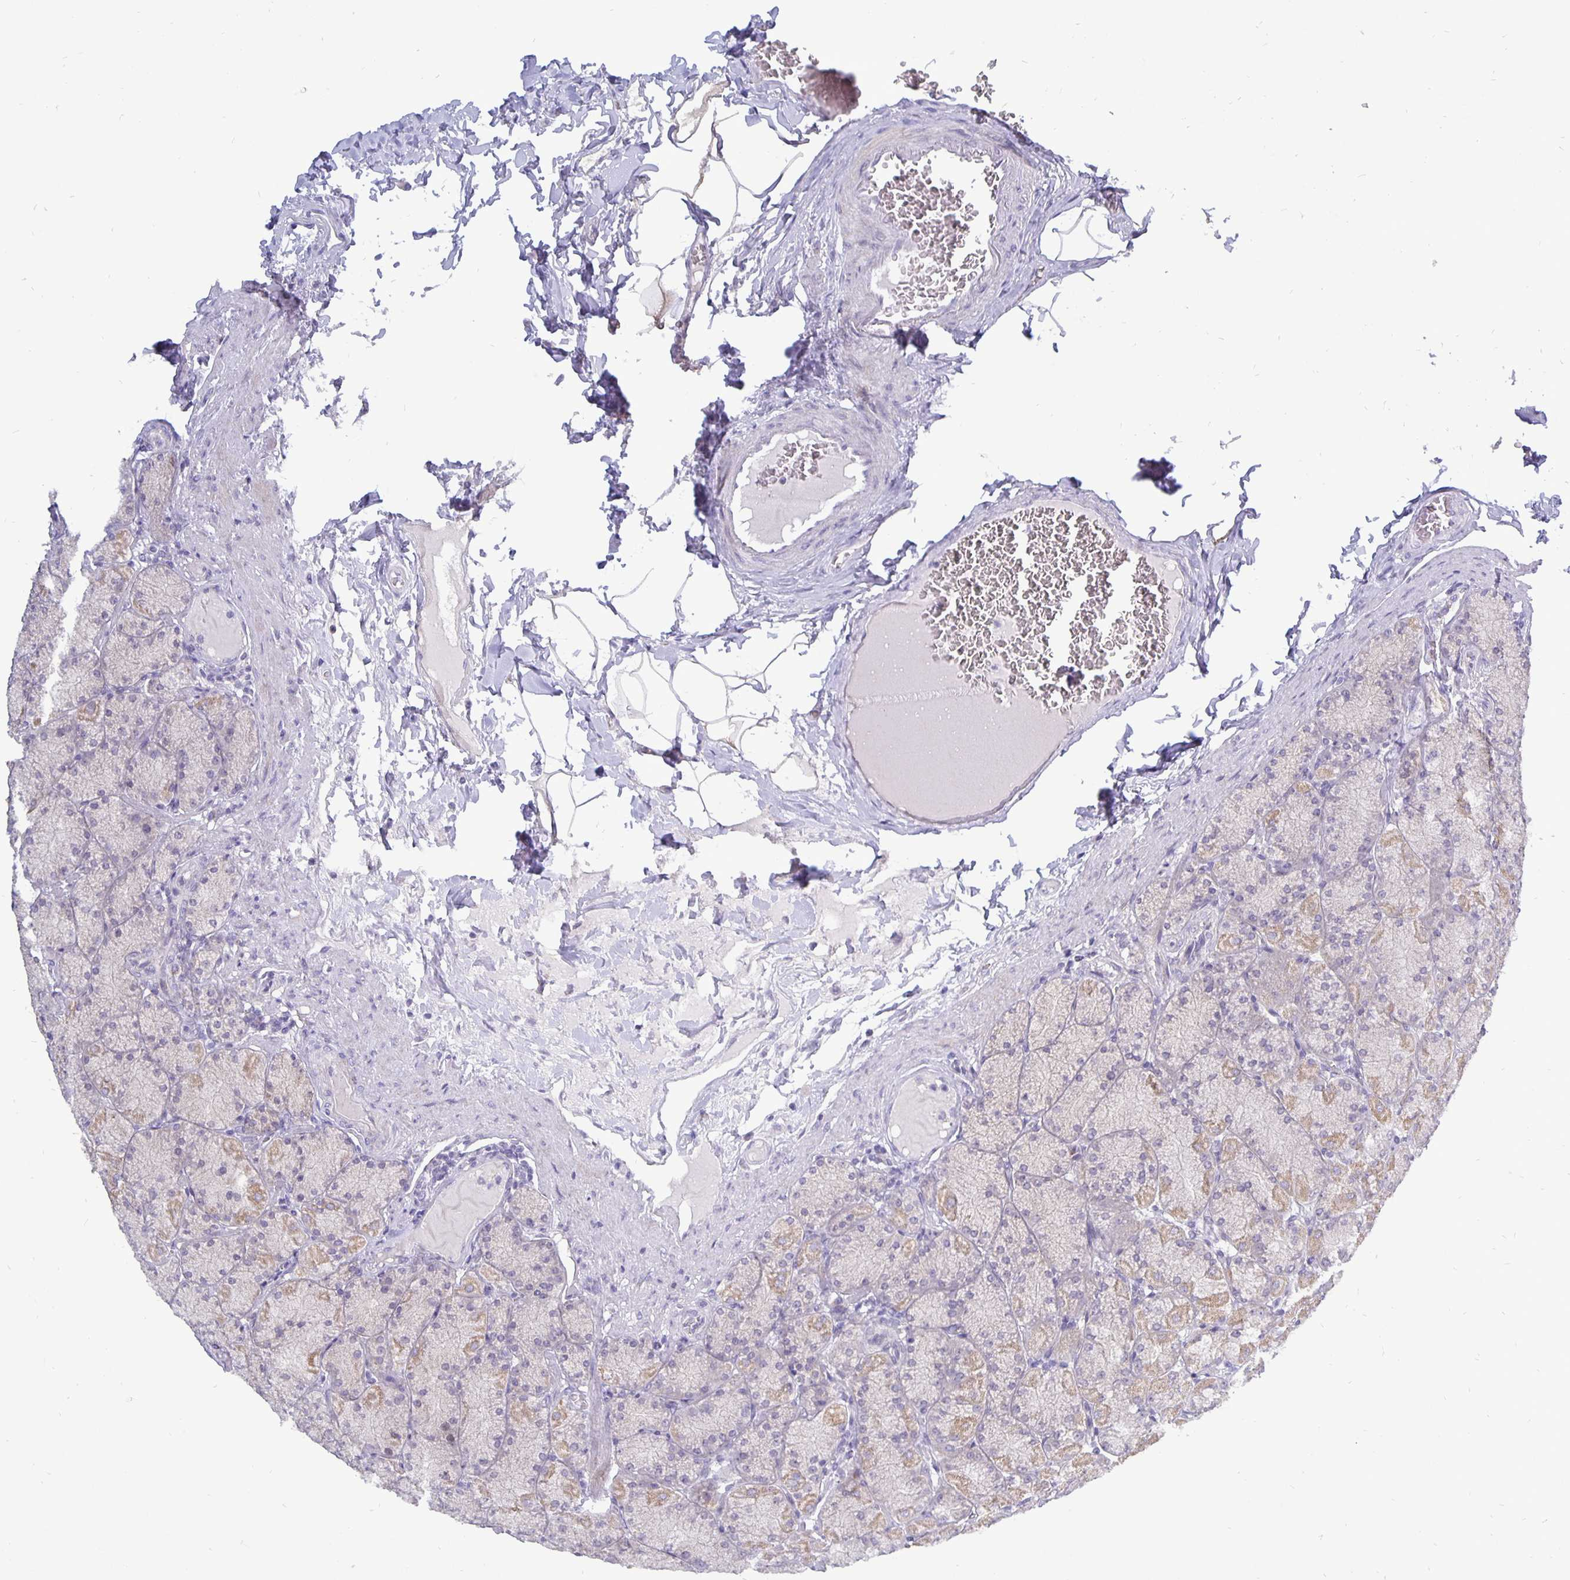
{"staining": {"intensity": "weak", "quantity": "<25%", "location": "cytoplasmic/membranous"}, "tissue": "stomach", "cell_type": "Glandular cells", "image_type": "normal", "snomed": [{"axis": "morphology", "description": "Normal tissue, NOS"}, {"axis": "topography", "description": "Stomach, upper"}], "caption": "Protein analysis of benign stomach shows no significant staining in glandular cells. (DAB IHC visualized using brightfield microscopy, high magnification).", "gene": "ERBB2", "patient": {"sex": "female", "age": 56}}